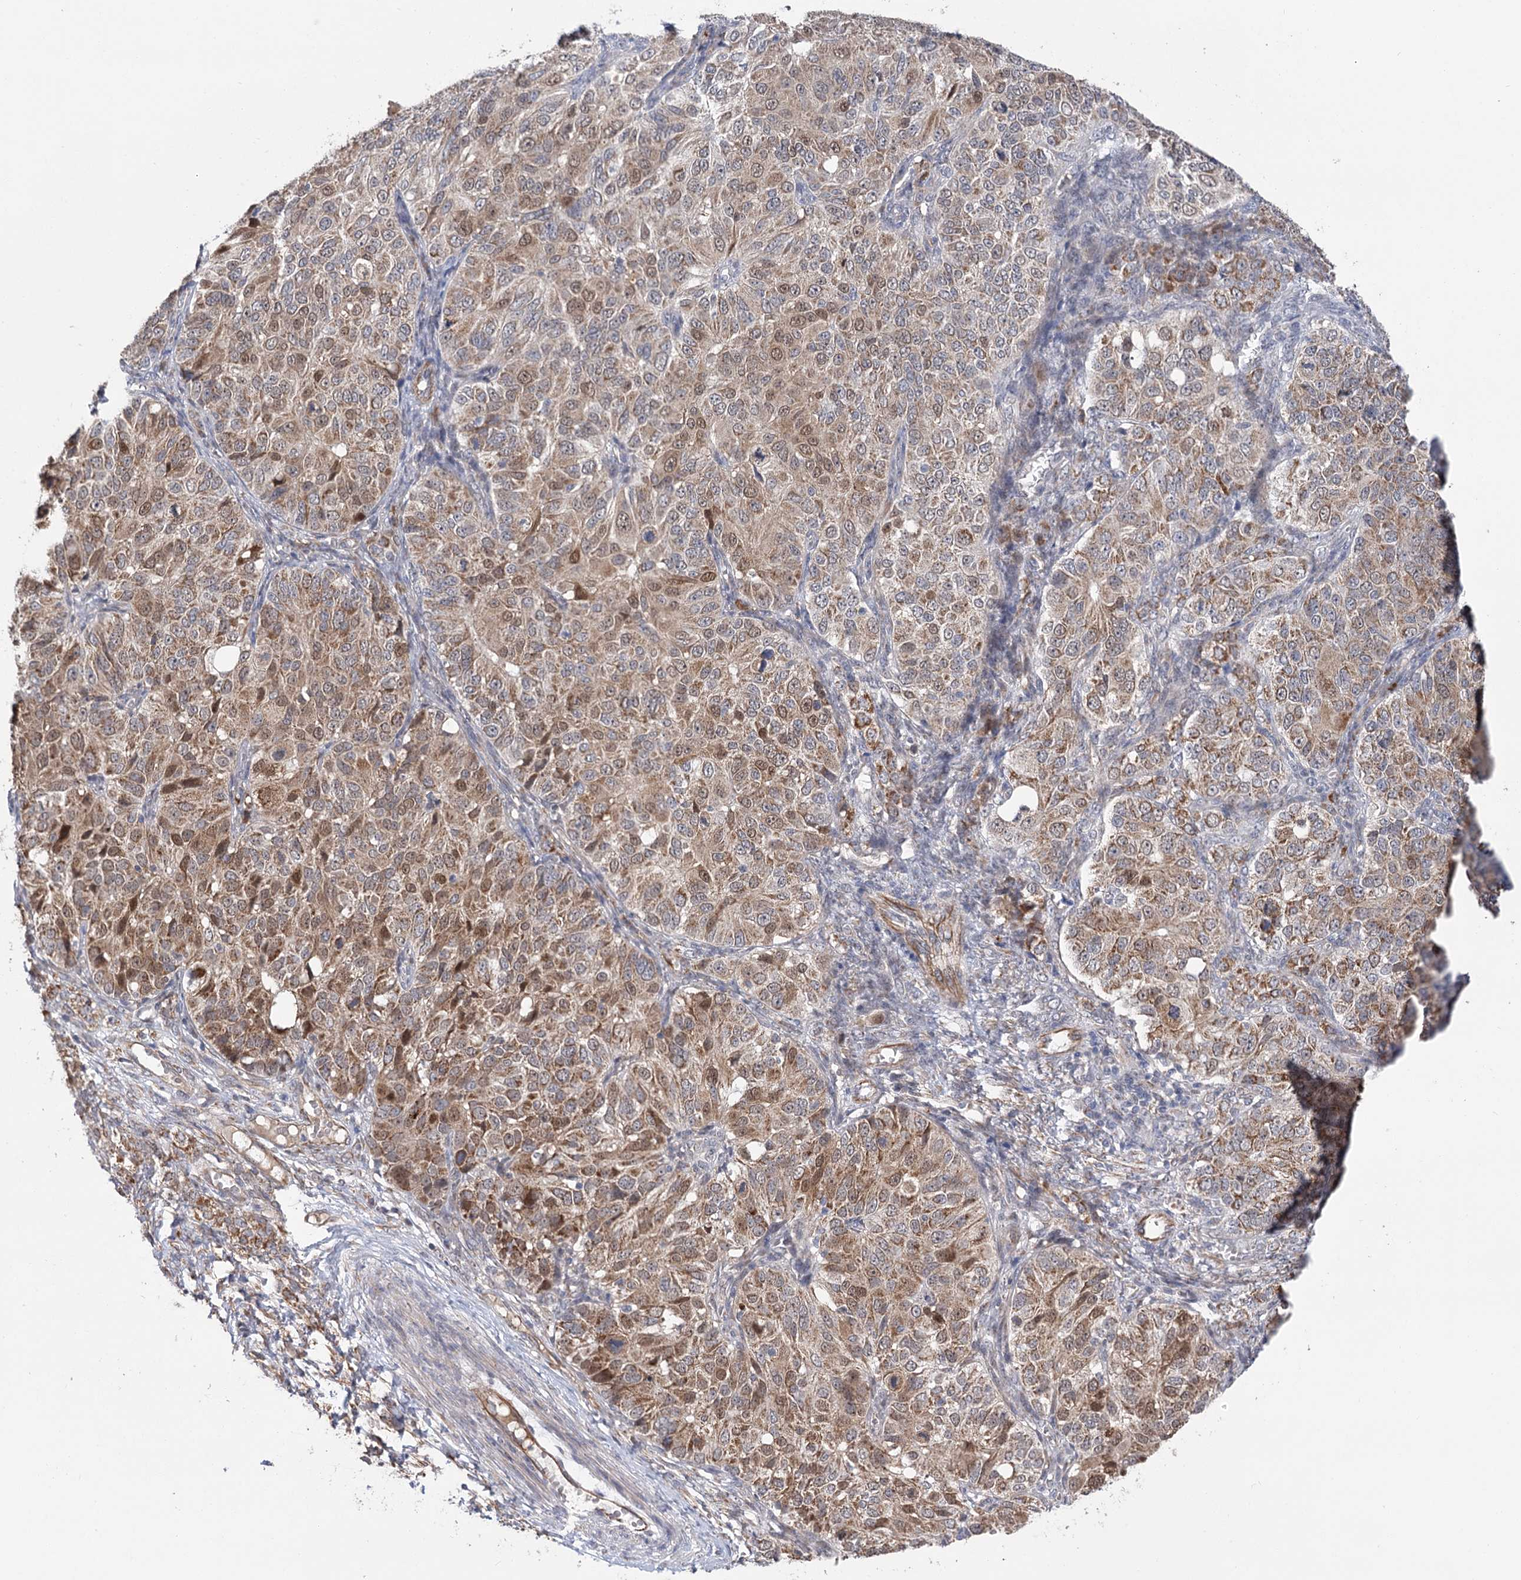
{"staining": {"intensity": "moderate", "quantity": ">75%", "location": "cytoplasmic/membranous,nuclear"}, "tissue": "ovarian cancer", "cell_type": "Tumor cells", "image_type": "cancer", "snomed": [{"axis": "morphology", "description": "Carcinoma, endometroid"}, {"axis": "topography", "description": "Ovary"}], "caption": "DAB (3,3'-diaminobenzidine) immunohistochemical staining of ovarian cancer (endometroid carcinoma) displays moderate cytoplasmic/membranous and nuclear protein expression in about >75% of tumor cells. The staining was performed using DAB (3,3'-diaminobenzidine) to visualize the protein expression in brown, while the nuclei were stained in blue with hematoxylin (Magnification: 20x).", "gene": "ECHDC3", "patient": {"sex": "female", "age": 51}}